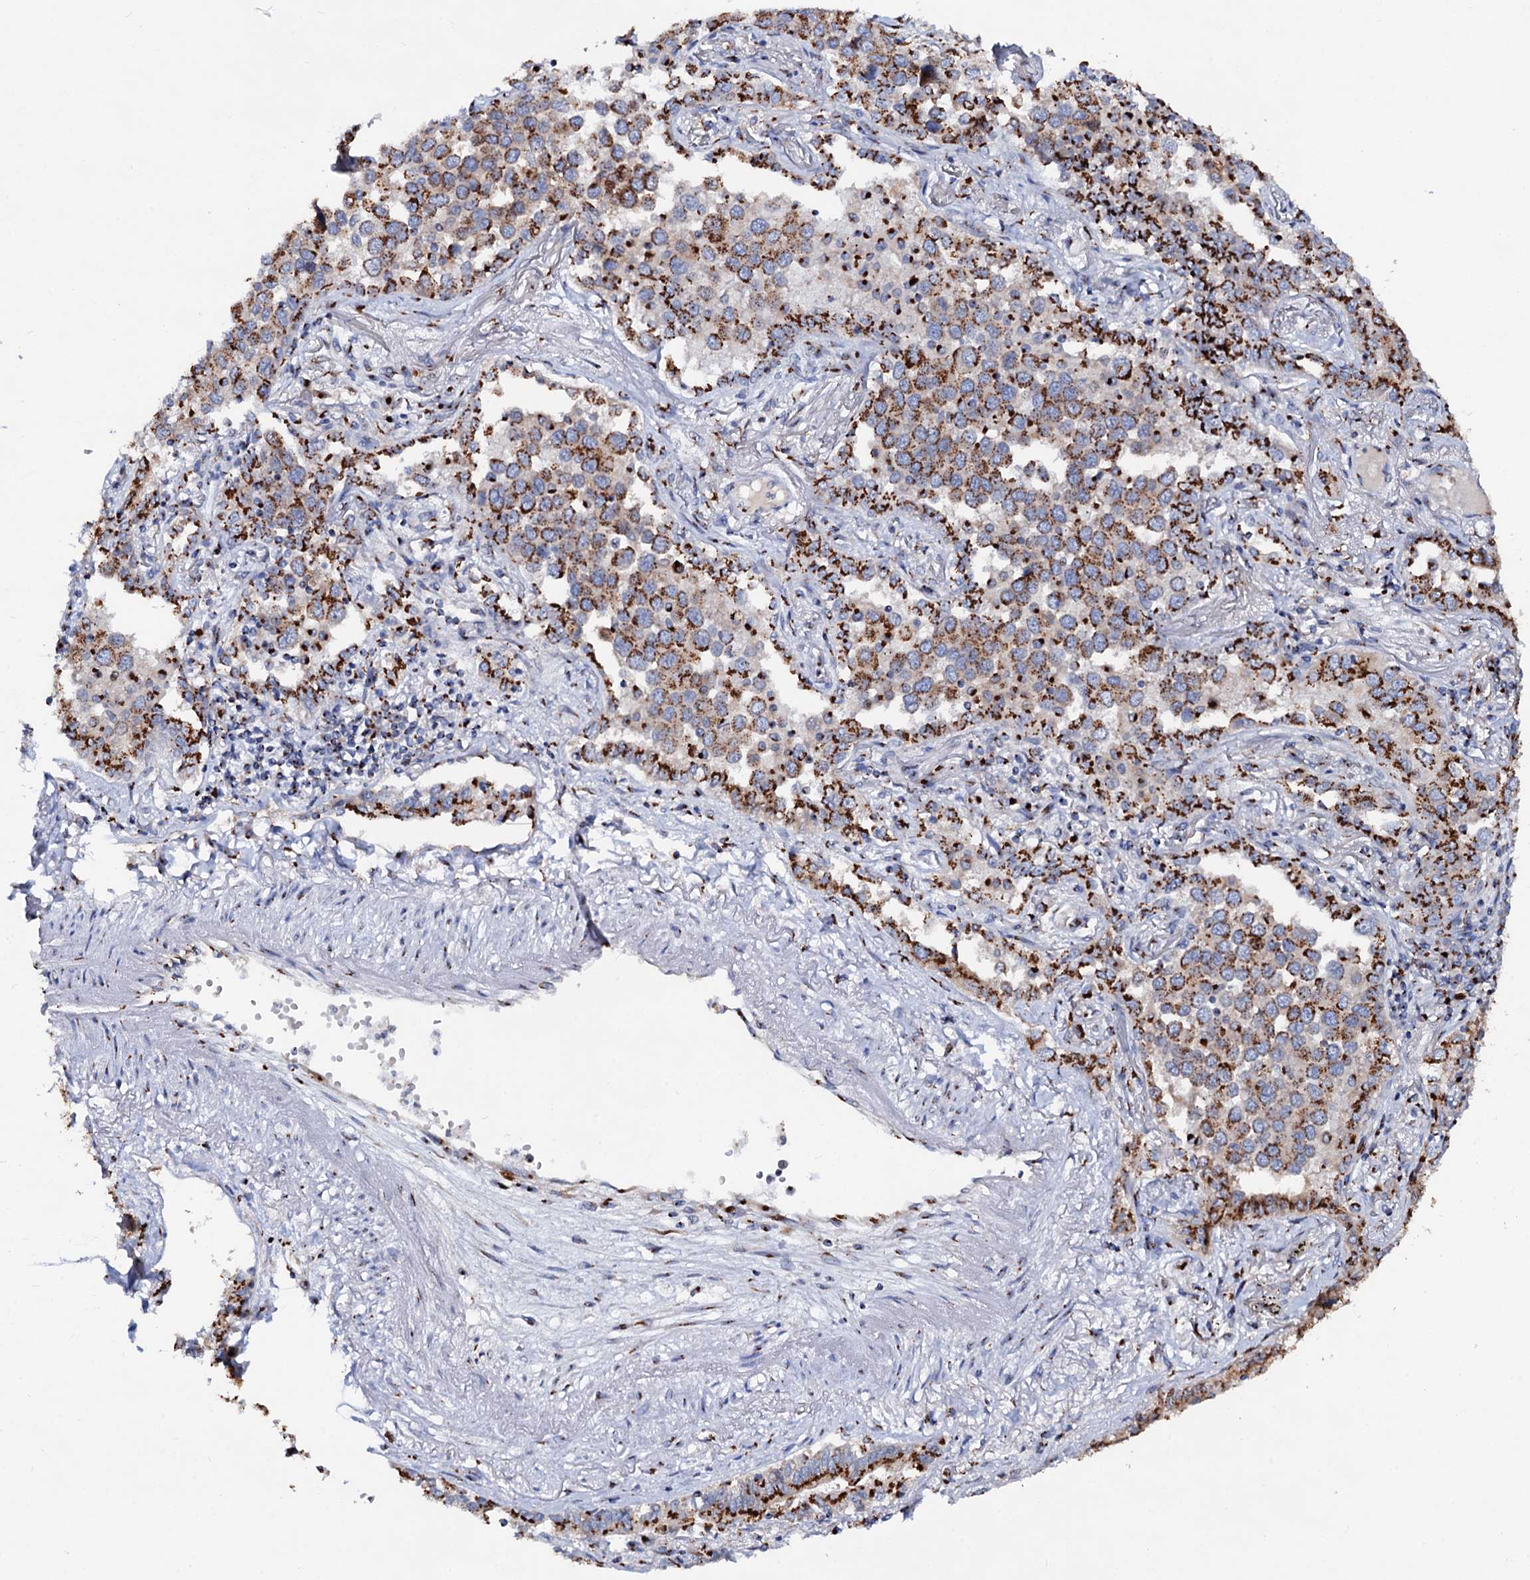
{"staining": {"intensity": "strong", "quantity": ">75%", "location": "cytoplasmic/membranous"}, "tissue": "lung cancer", "cell_type": "Tumor cells", "image_type": "cancer", "snomed": [{"axis": "morphology", "description": "Adenocarcinoma, NOS"}, {"axis": "topography", "description": "Lung"}], "caption": "An IHC micrograph of tumor tissue is shown. Protein staining in brown shows strong cytoplasmic/membranous positivity in lung cancer within tumor cells.", "gene": "TM9SF3", "patient": {"sex": "male", "age": 67}}